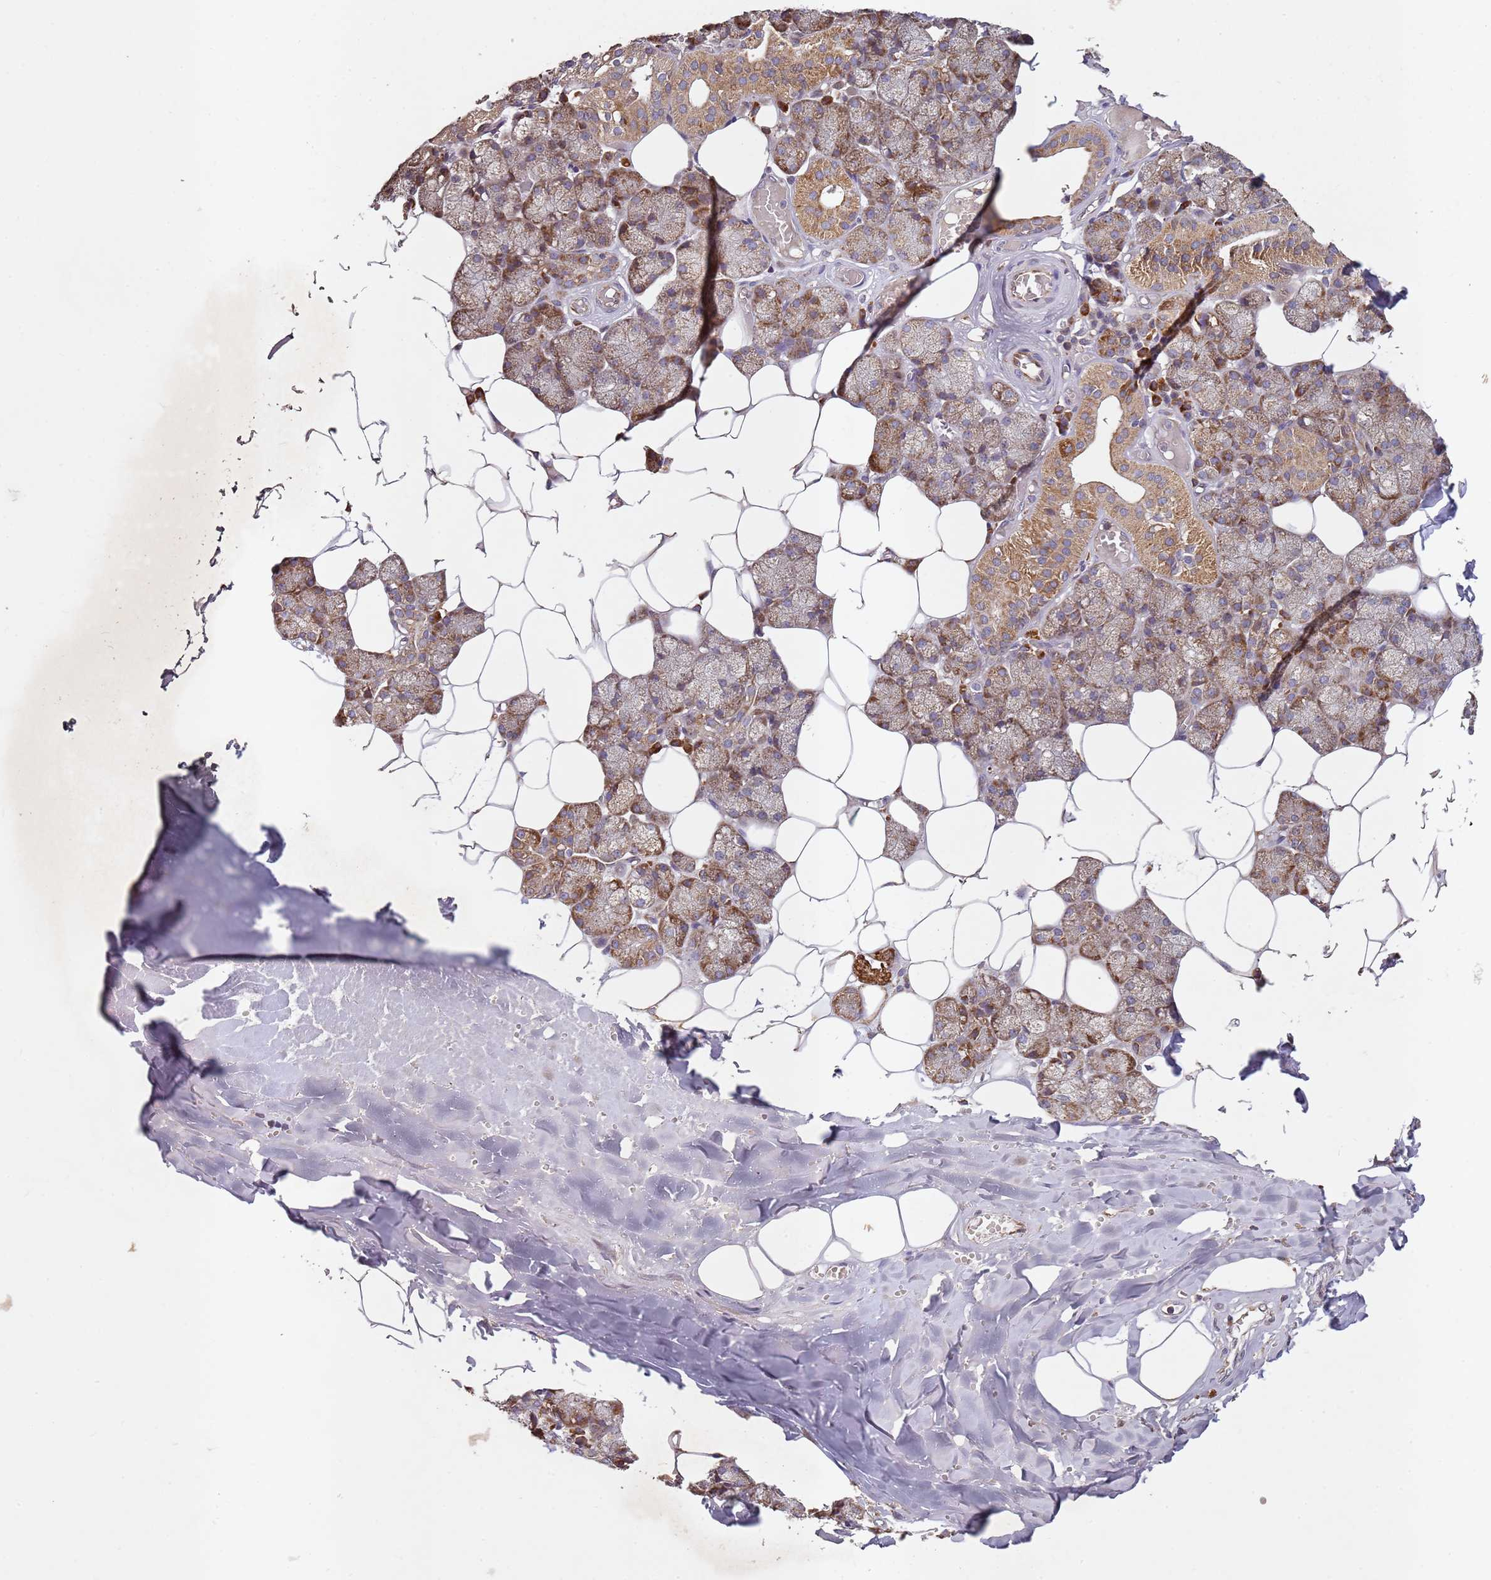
{"staining": {"intensity": "moderate", "quantity": ">75%", "location": "cytoplasmic/membranous"}, "tissue": "salivary gland", "cell_type": "Glandular cells", "image_type": "normal", "snomed": [{"axis": "morphology", "description": "Normal tissue, NOS"}, {"axis": "topography", "description": "Salivary gland"}], "caption": "The image reveals immunohistochemical staining of unremarkable salivary gland. There is moderate cytoplasmic/membranous staining is seen in approximately >75% of glandular cells. The staining is performed using DAB brown chromogen to label protein expression. The nuclei are counter-stained blue using hematoxylin.", "gene": "ARFRP1", "patient": {"sex": "male", "age": 62}}